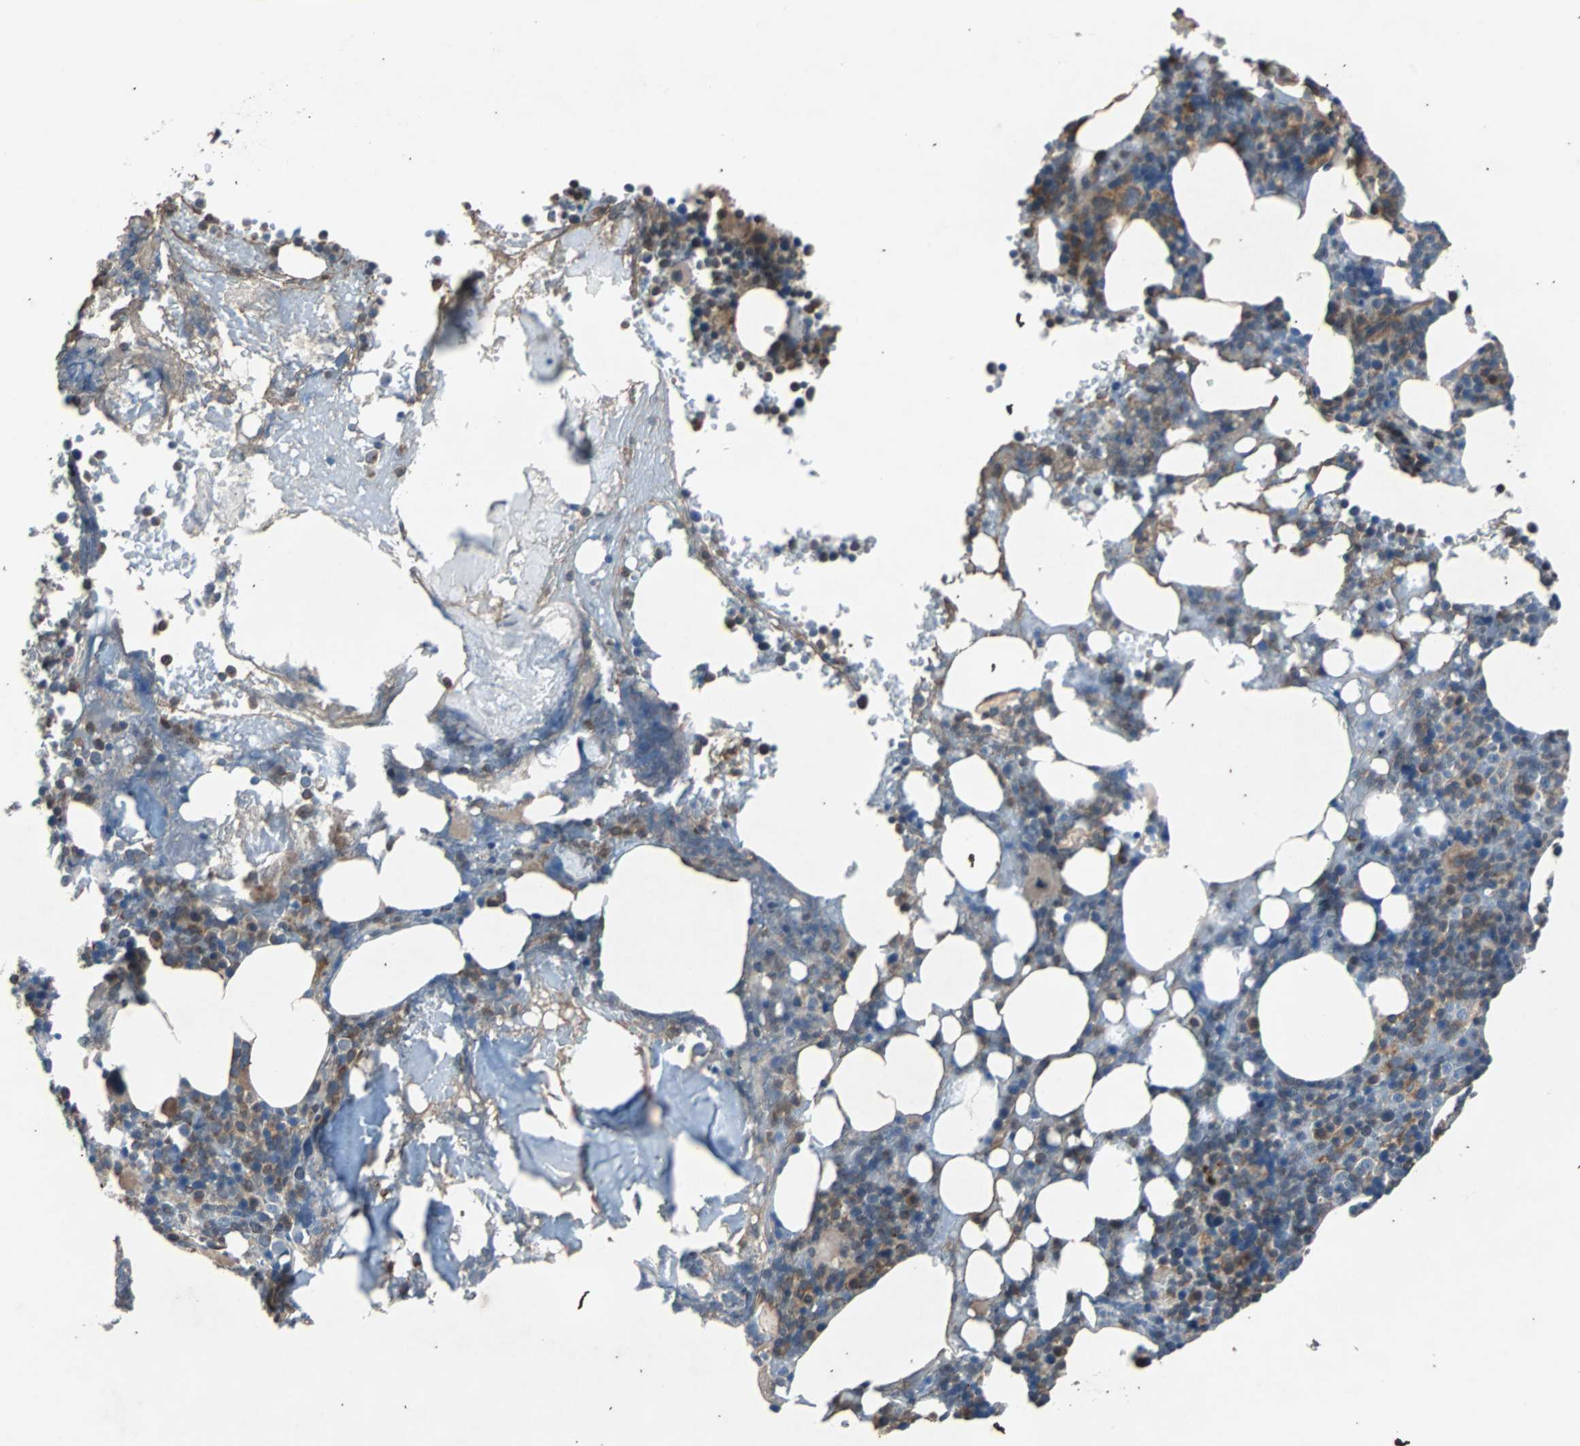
{"staining": {"intensity": "strong", "quantity": "25%-75%", "location": "cytoplasmic/membranous,nuclear"}, "tissue": "bone marrow", "cell_type": "Hematopoietic cells", "image_type": "normal", "snomed": [{"axis": "morphology", "description": "Normal tissue, NOS"}, {"axis": "topography", "description": "Bone marrow"}], "caption": "A histopathology image showing strong cytoplasmic/membranous,nuclear positivity in about 25%-75% of hematopoietic cells in benign bone marrow, as visualized by brown immunohistochemical staining.", "gene": "ACTR3", "patient": {"sex": "female", "age": 66}}